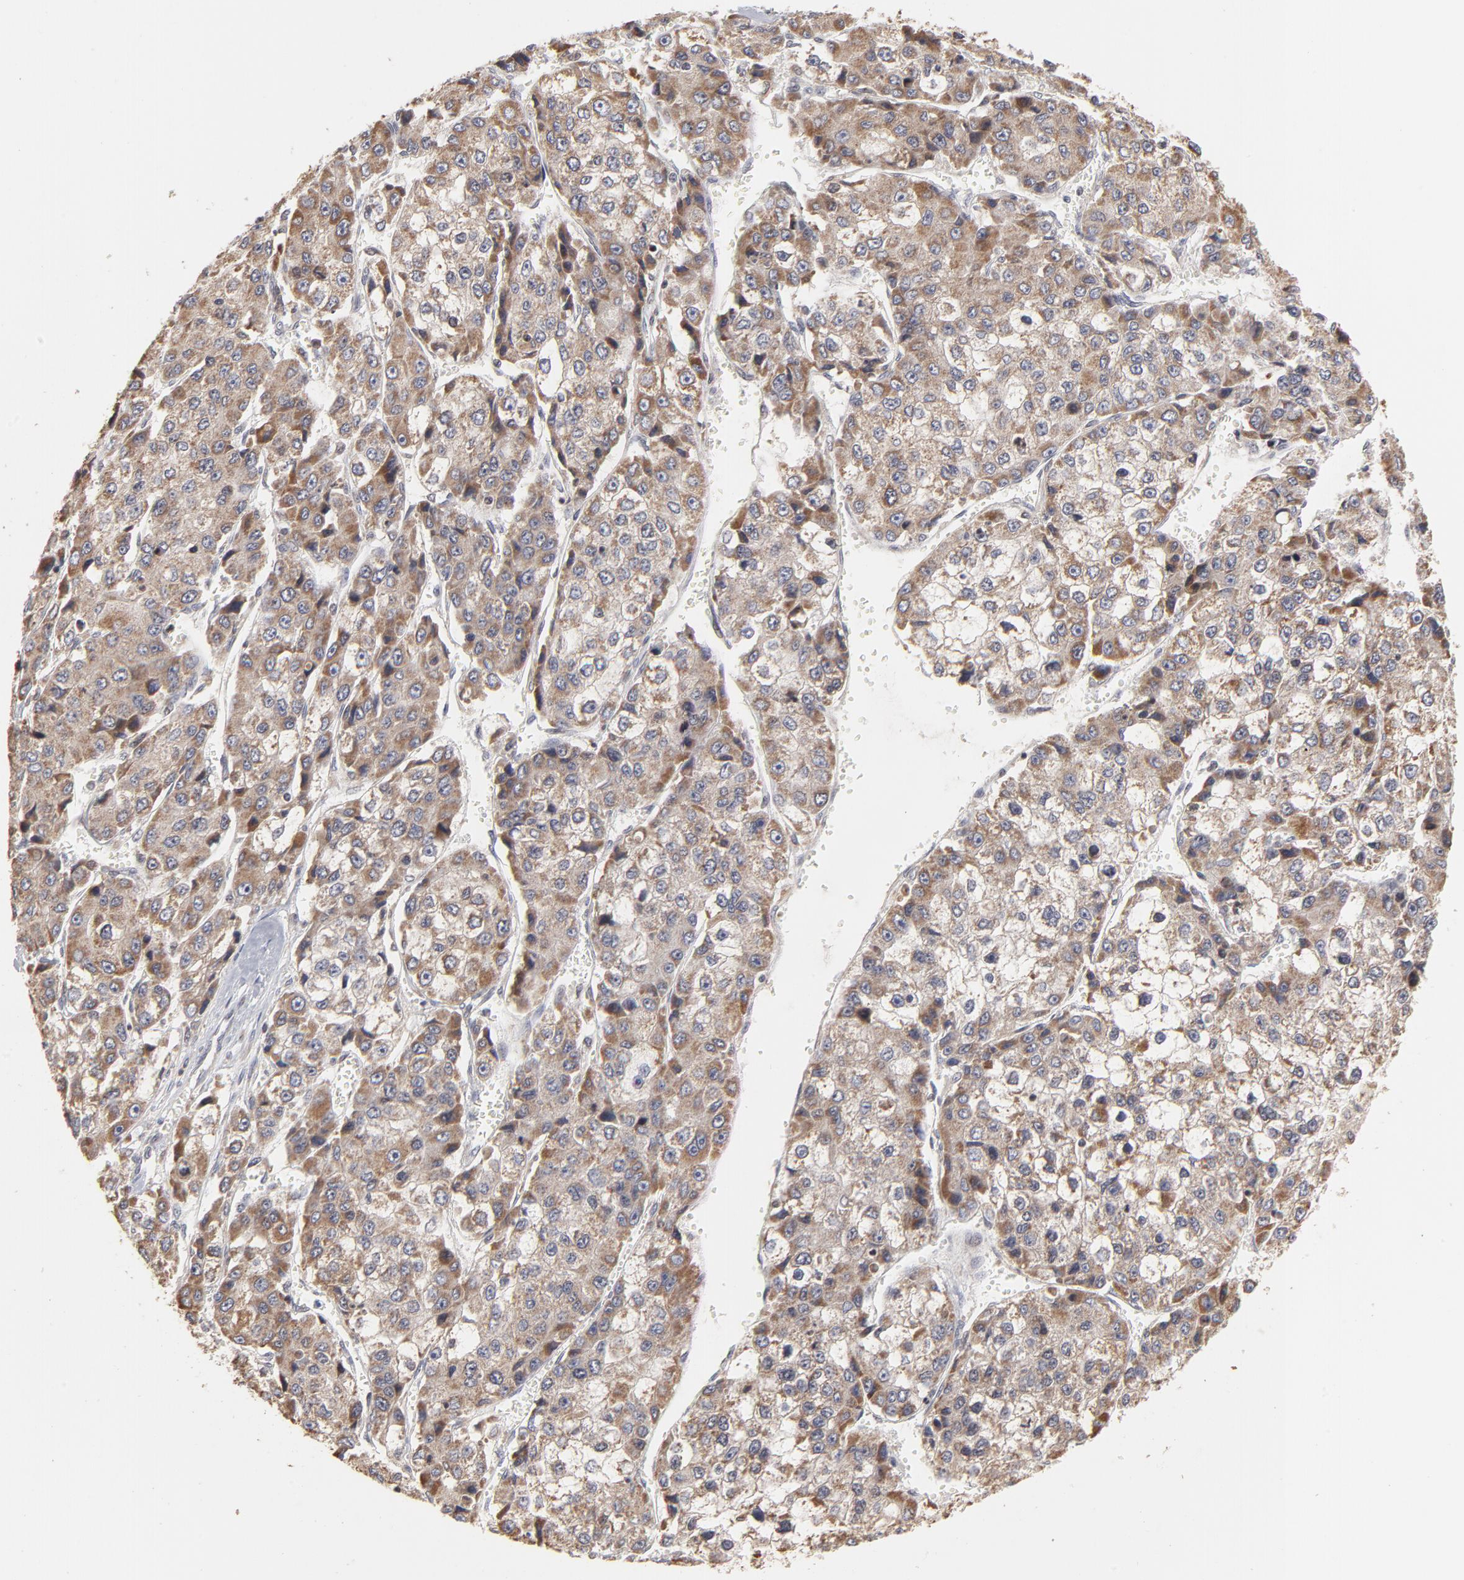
{"staining": {"intensity": "weak", "quantity": ">75%", "location": "cytoplasmic/membranous"}, "tissue": "liver cancer", "cell_type": "Tumor cells", "image_type": "cancer", "snomed": [{"axis": "morphology", "description": "Carcinoma, Hepatocellular, NOS"}, {"axis": "topography", "description": "Liver"}], "caption": "Human liver hepatocellular carcinoma stained with a brown dye reveals weak cytoplasmic/membranous positive positivity in about >75% of tumor cells.", "gene": "ARIH1", "patient": {"sex": "female", "age": 66}}